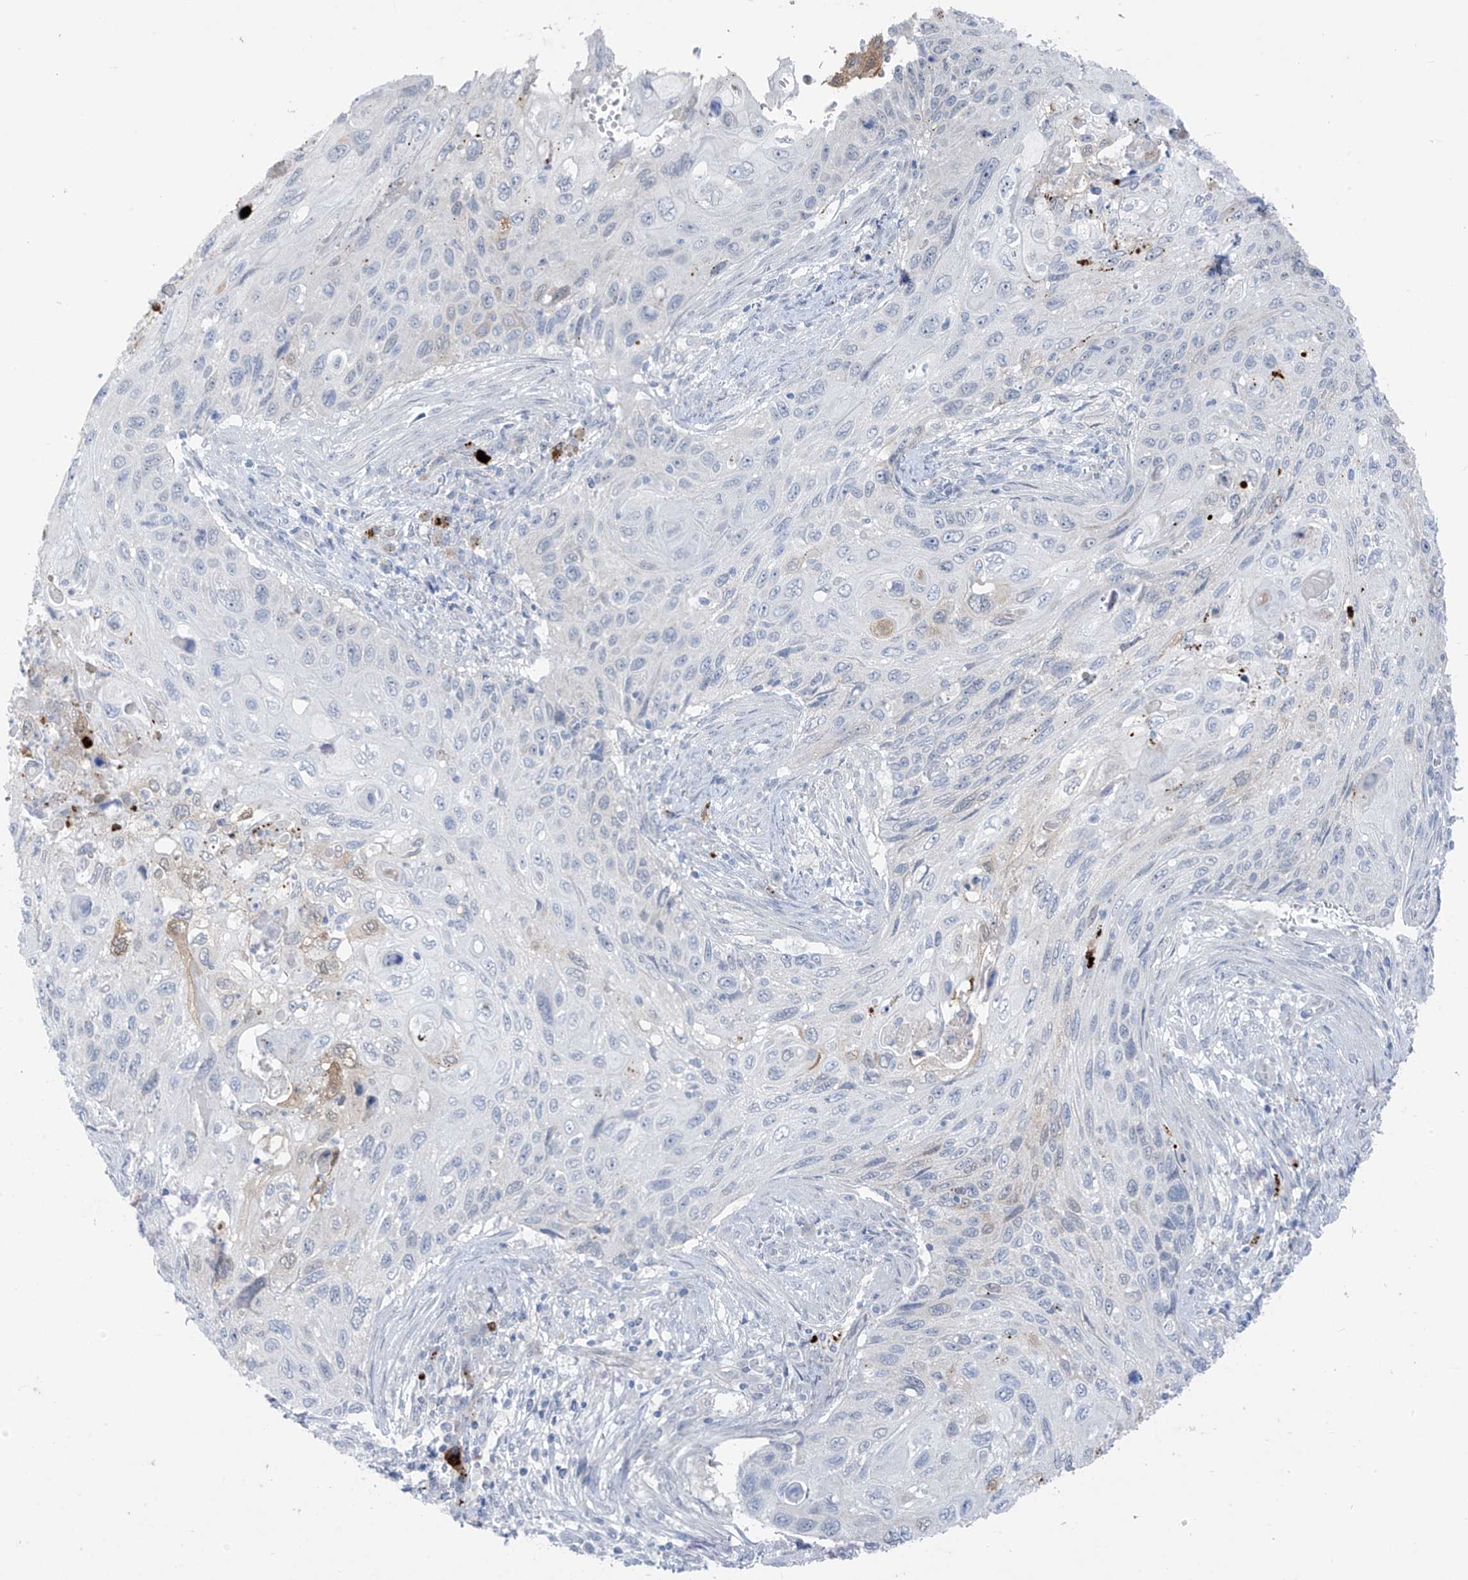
{"staining": {"intensity": "weak", "quantity": "<25%", "location": "cytoplasmic/membranous"}, "tissue": "cervical cancer", "cell_type": "Tumor cells", "image_type": "cancer", "snomed": [{"axis": "morphology", "description": "Squamous cell carcinoma, NOS"}, {"axis": "topography", "description": "Cervix"}], "caption": "Tumor cells show no significant protein expression in cervical cancer (squamous cell carcinoma). (Immunohistochemistry, brightfield microscopy, high magnification).", "gene": "ZNF793", "patient": {"sex": "female", "age": 70}}